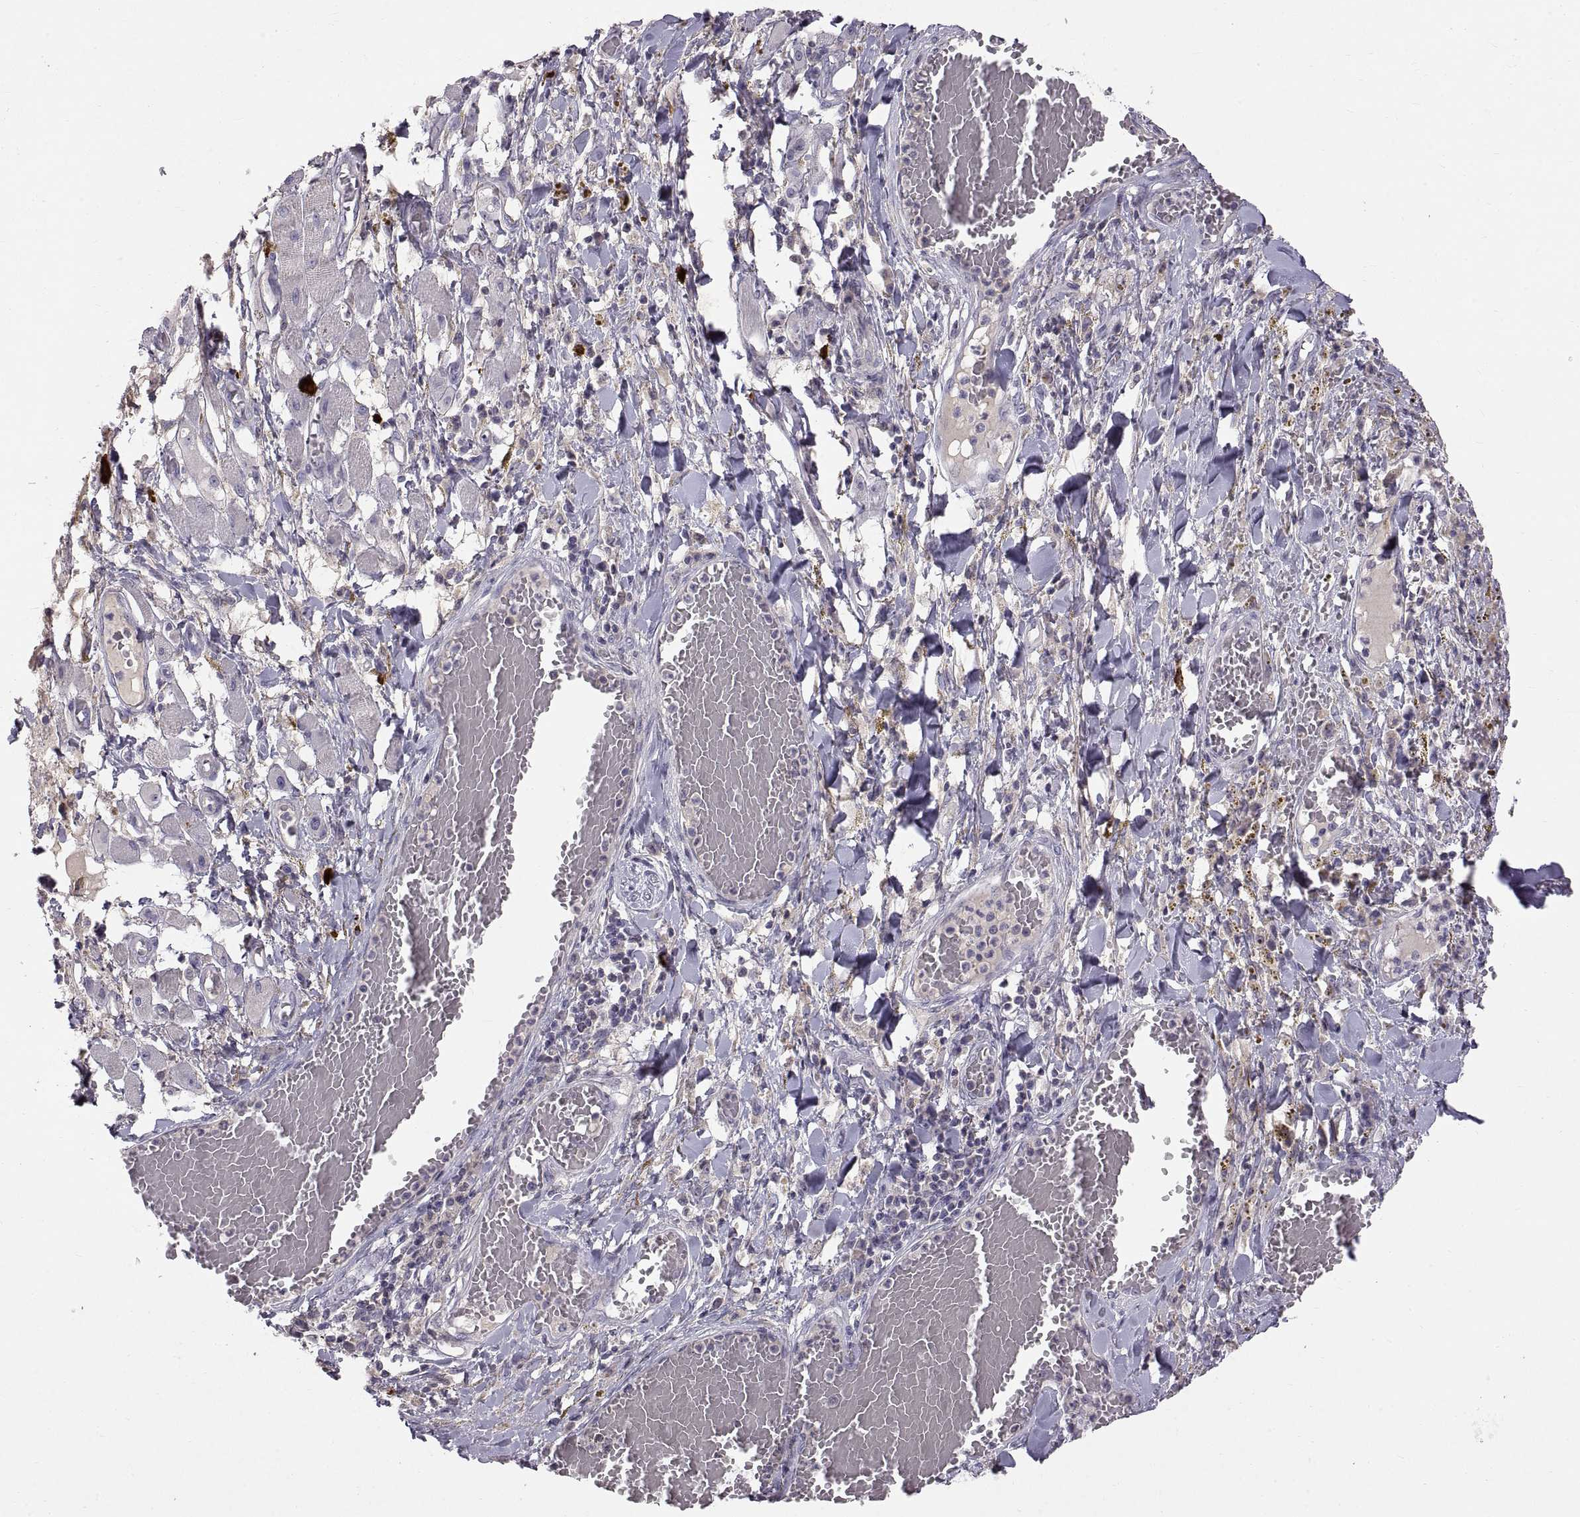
{"staining": {"intensity": "negative", "quantity": "none", "location": "none"}, "tissue": "melanoma", "cell_type": "Tumor cells", "image_type": "cancer", "snomed": [{"axis": "morphology", "description": "Malignant melanoma, NOS"}, {"axis": "topography", "description": "Skin"}], "caption": "Malignant melanoma stained for a protein using immunohistochemistry demonstrates no expression tumor cells.", "gene": "WFDC8", "patient": {"sex": "female", "age": 91}}